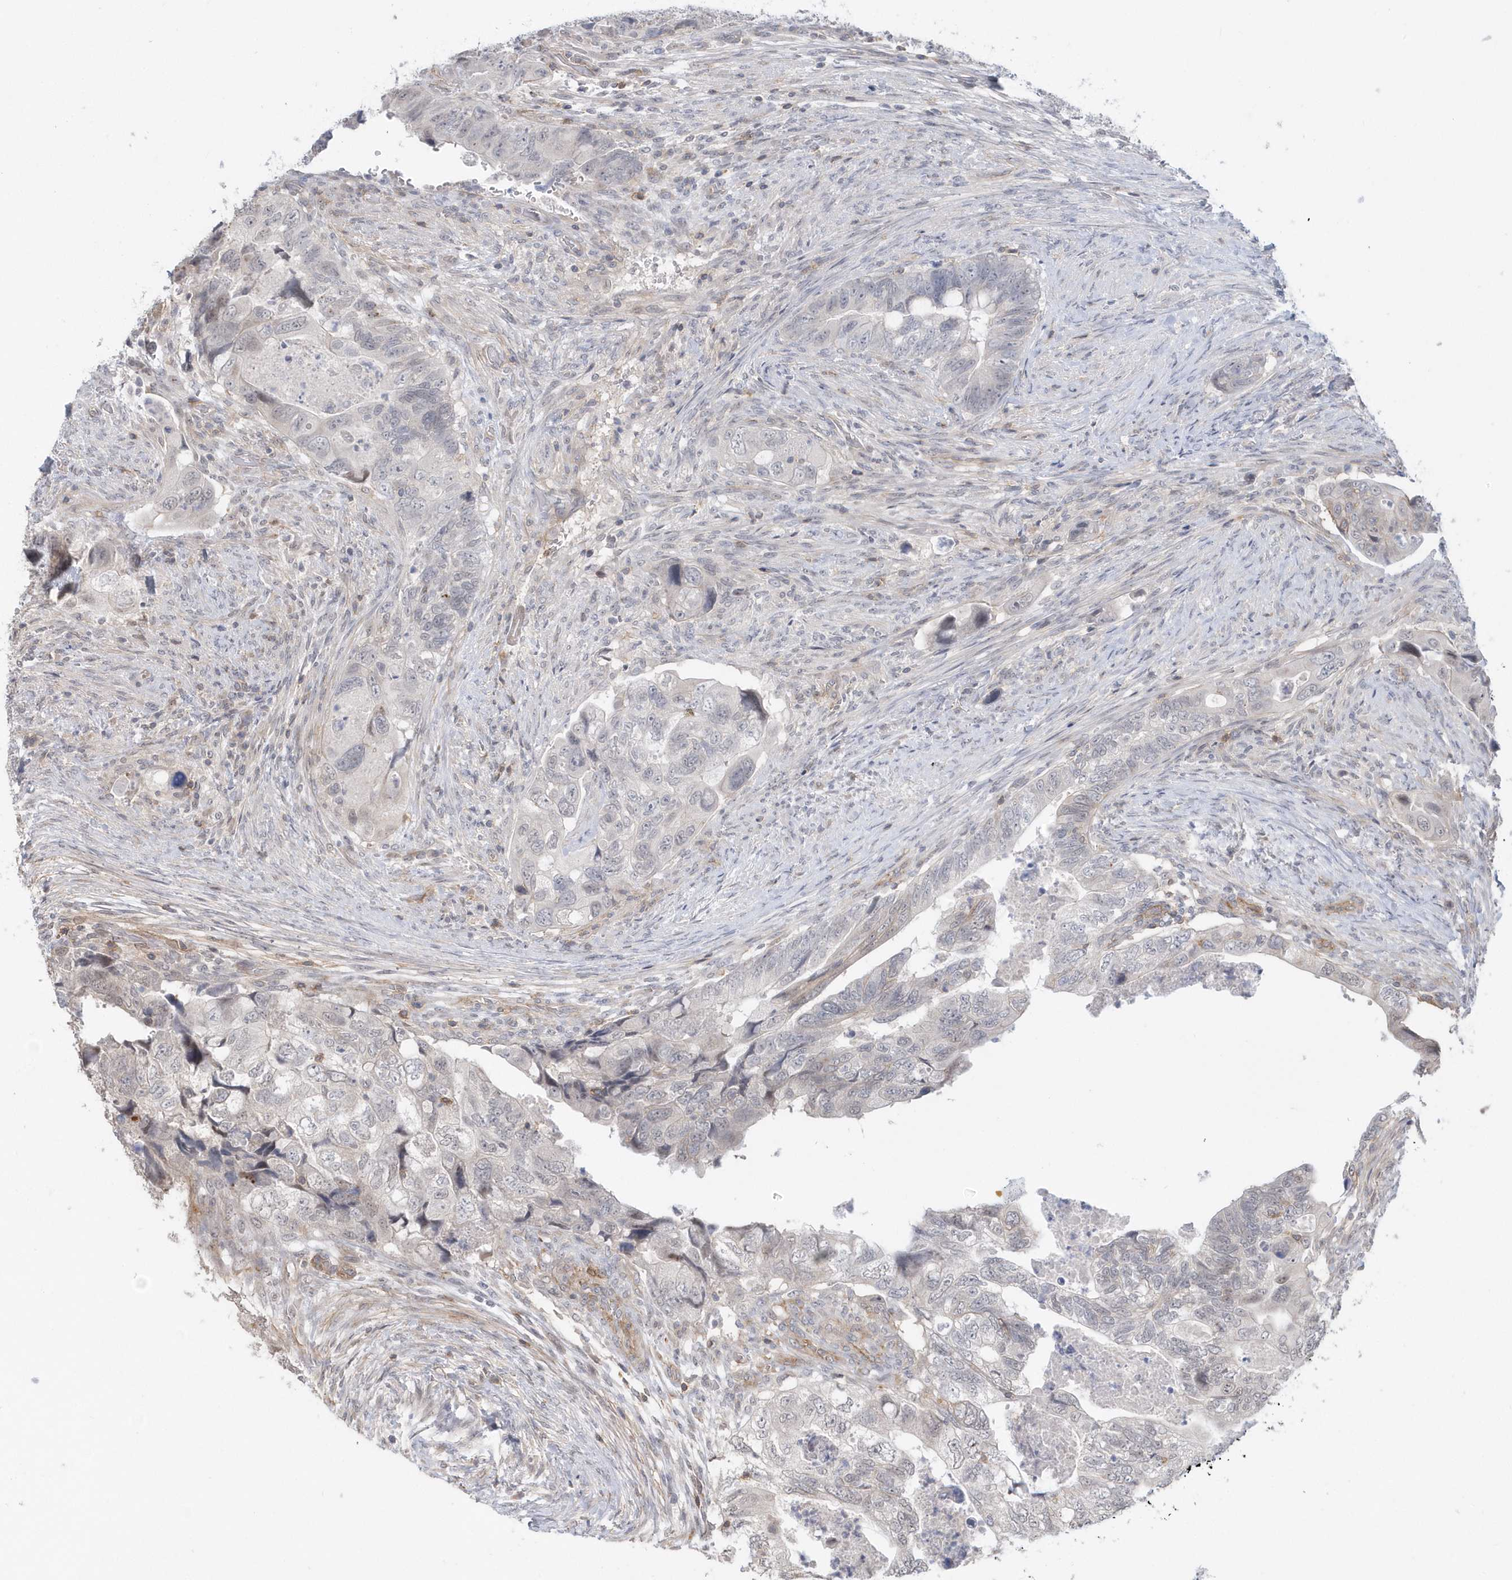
{"staining": {"intensity": "weak", "quantity": "<25%", "location": "cytoplasmic/membranous"}, "tissue": "colorectal cancer", "cell_type": "Tumor cells", "image_type": "cancer", "snomed": [{"axis": "morphology", "description": "Adenocarcinoma, NOS"}, {"axis": "topography", "description": "Rectum"}], "caption": "Colorectal adenocarcinoma was stained to show a protein in brown. There is no significant positivity in tumor cells.", "gene": "CRIP3", "patient": {"sex": "male", "age": 63}}